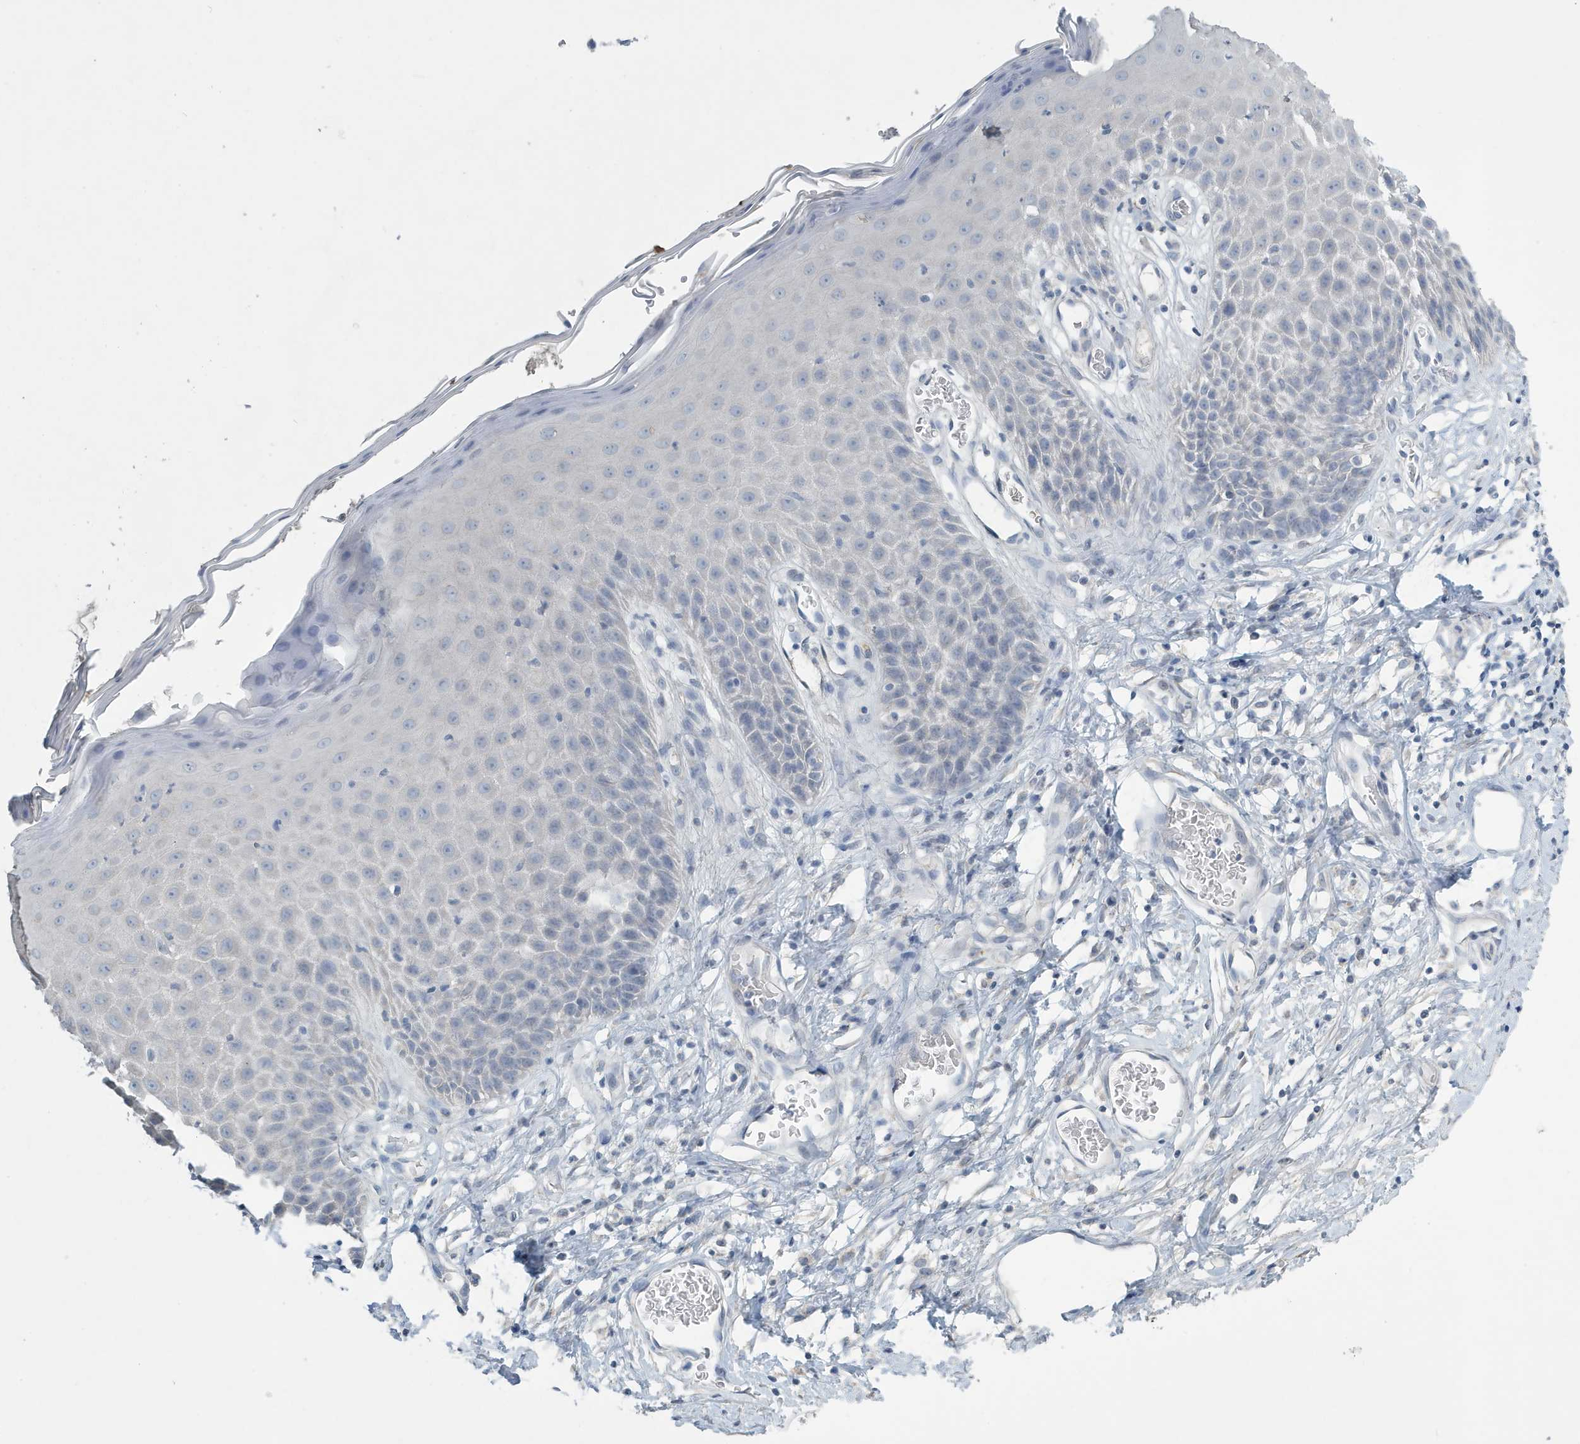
{"staining": {"intensity": "weak", "quantity": "<25%", "location": "cytoplasmic/membranous"}, "tissue": "skin", "cell_type": "Epidermal cells", "image_type": "normal", "snomed": [{"axis": "morphology", "description": "Normal tissue, NOS"}, {"axis": "topography", "description": "Vulva"}], "caption": "Human skin stained for a protein using immunohistochemistry (IHC) shows no staining in epidermal cells.", "gene": "UGT2B4", "patient": {"sex": "female", "age": 68}}